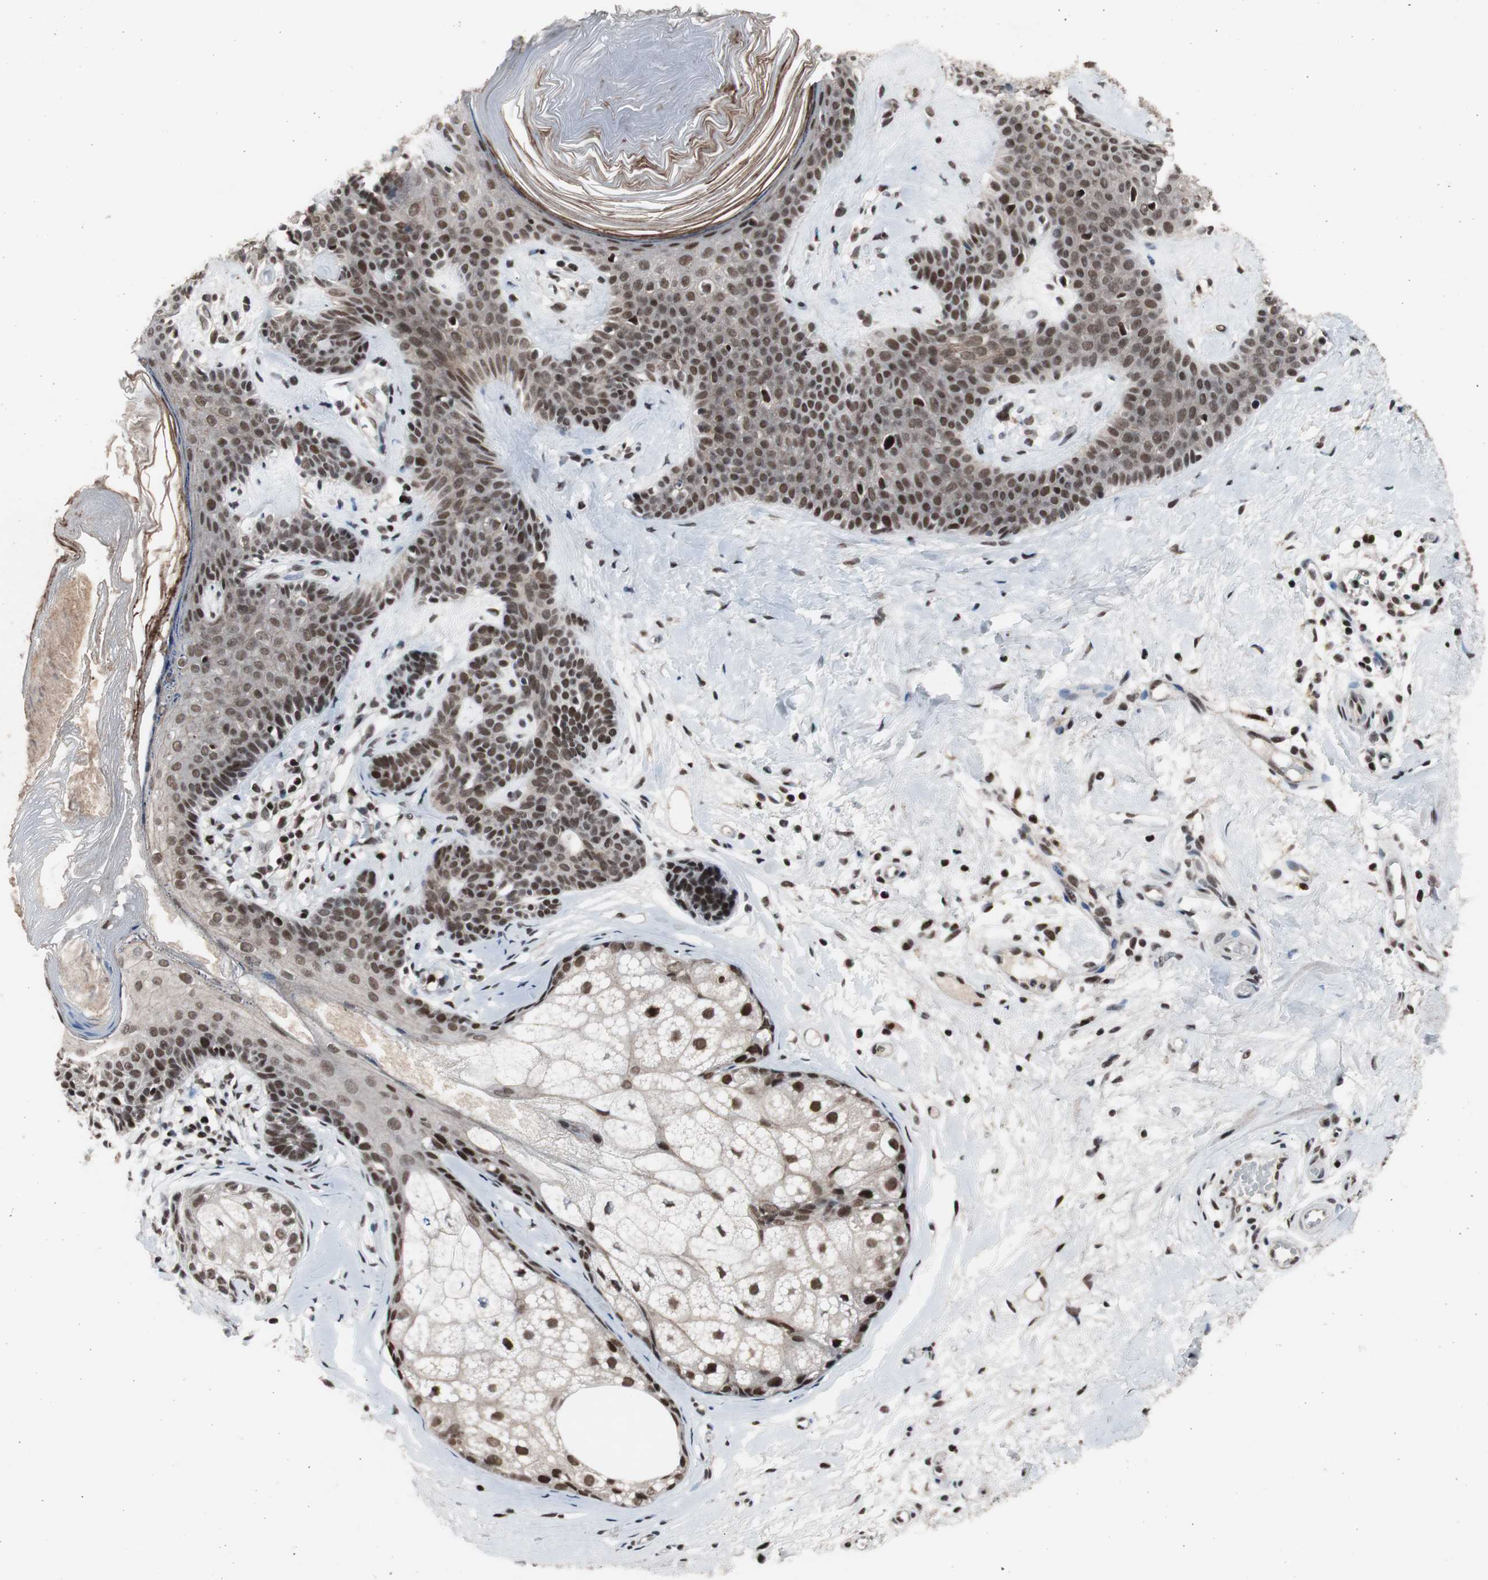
{"staining": {"intensity": "strong", "quantity": ">75%", "location": "nuclear"}, "tissue": "skin cancer", "cell_type": "Tumor cells", "image_type": "cancer", "snomed": [{"axis": "morphology", "description": "Developmental malformation"}, {"axis": "morphology", "description": "Basal cell carcinoma"}, {"axis": "topography", "description": "Skin"}], "caption": "Immunohistochemical staining of human skin cancer exhibits strong nuclear protein expression in about >75% of tumor cells.", "gene": "RPA1", "patient": {"sex": "female", "age": 62}}